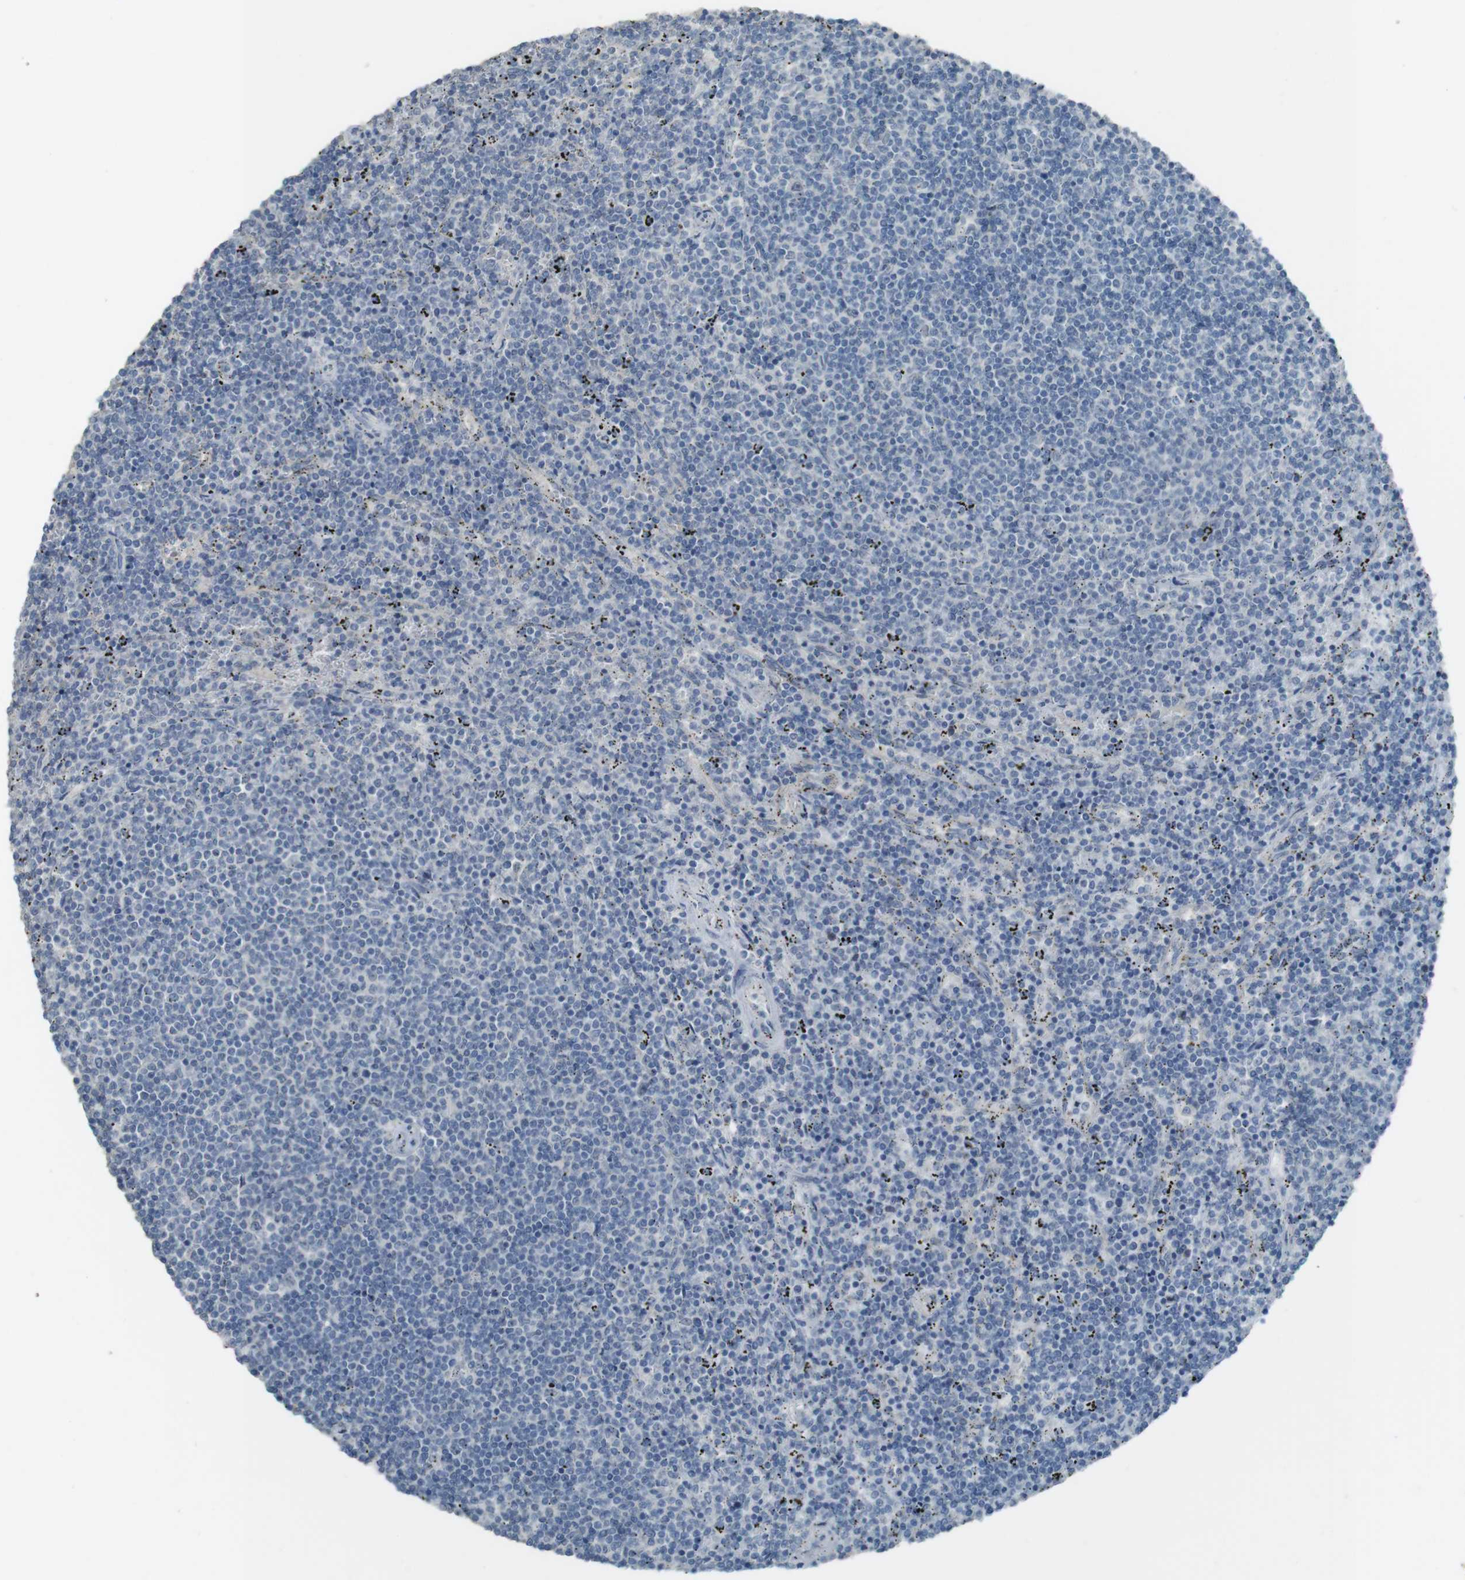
{"staining": {"intensity": "negative", "quantity": "none", "location": "none"}, "tissue": "lymphoma", "cell_type": "Tumor cells", "image_type": "cancer", "snomed": [{"axis": "morphology", "description": "Malignant lymphoma, non-Hodgkin's type, Low grade"}, {"axis": "topography", "description": "Spleen"}], "caption": "High magnification brightfield microscopy of lymphoma stained with DAB (3,3'-diaminobenzidine) (brown) and counterstained with hematoxylin (blue): tumor cells show no significant staining.", "gene": "ENTPD7", "patient": {"sex": "female", "age": 50}}